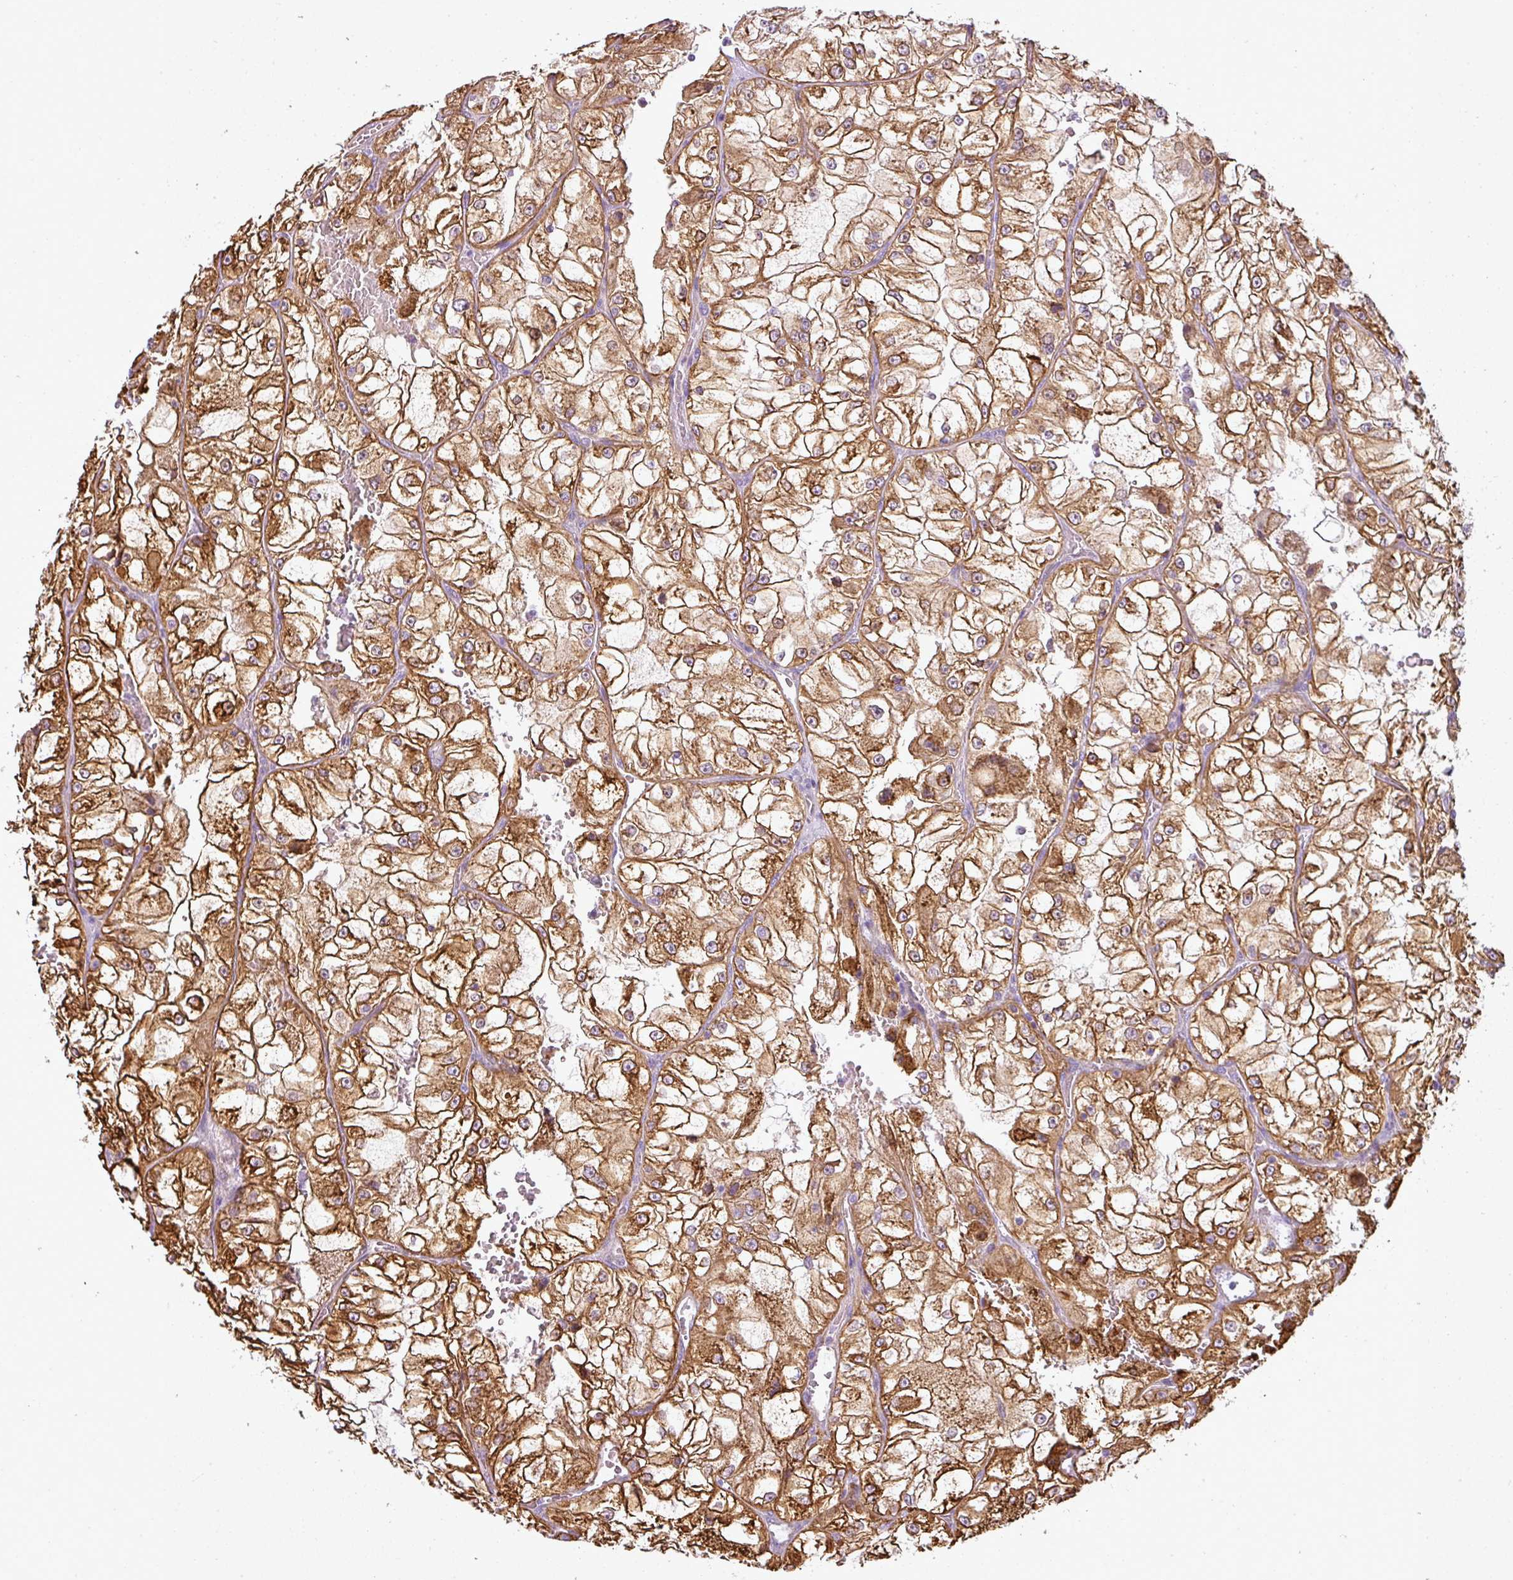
{"staining": {"intensity": "moderate", "quantity": ">75%", "location": "cytoplasmic/membranous"}, "tissue": "renal cancer", "cell_type": "Tumor cells", "image_type": "cancer", "snomed": [{"axis": "morphology", "description": "Adenocarcinoma, NOS"}, {"axis": "topography", "description": "Kidney"}], "caption": "Protein expression analysis of renal adenocarcinoma demonstrates moderate cytoplasmic/membranous staining in approximately >75% of tumor cells.", "gene": "ANKRD18A", "patient": {"sex": "female", "age": 72}}